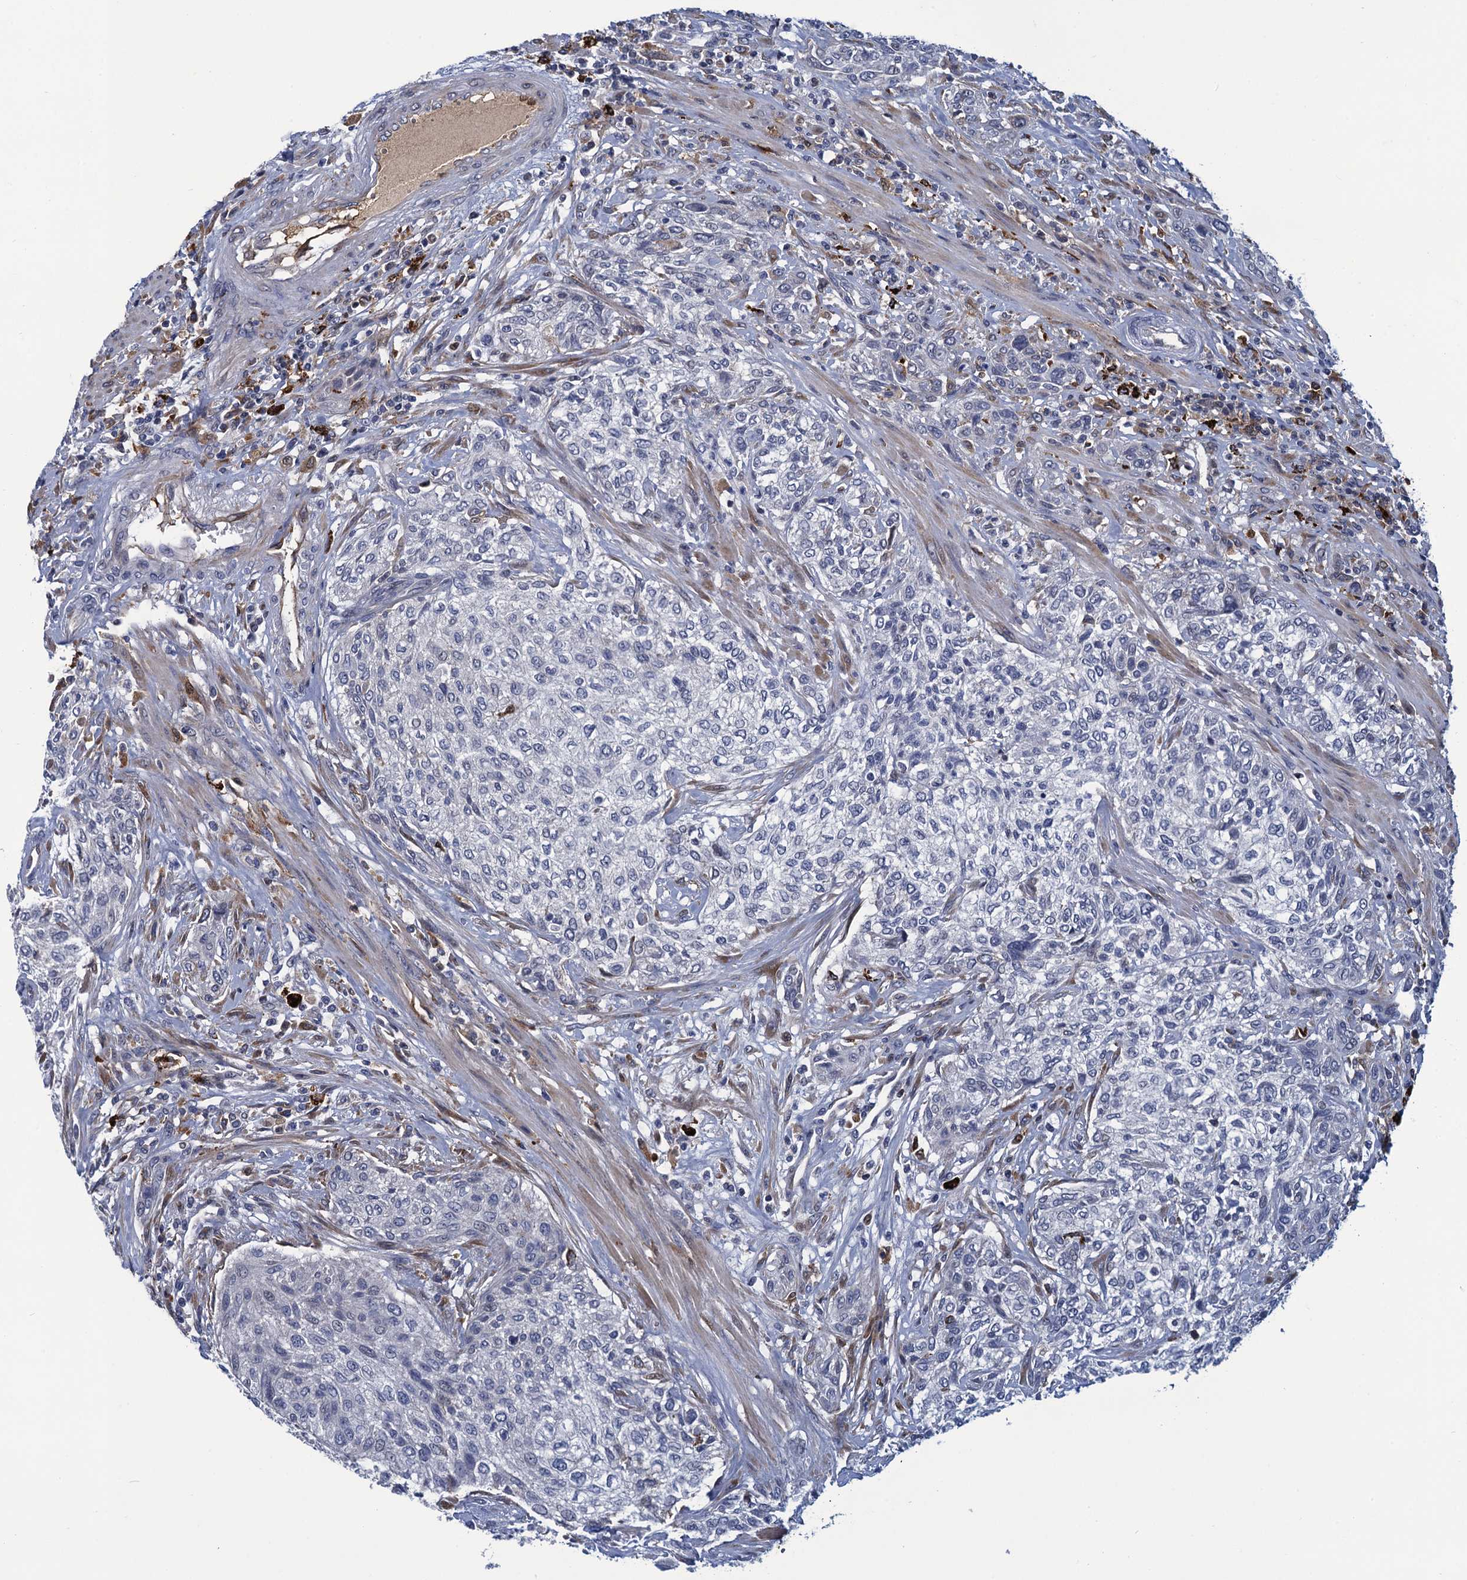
{"staining": {"intensity": "negative", "quantity": "none", "location": "none"}, "tissue": "urothelial cancer", "cell_type": "Tumor cells", "image_type": "cancer", "snomed": [{"axis": "morphology", "description": "Normal tissue, NOS"}, {"axis": "morphology", "description": "Urothelial carcinoma, NOS"}, {"axis": "topography", "description": "Urinary bladder"}, {"axis": "topography", "description": "Peripheral nerve tissue"}], "caption": "Immunohistochemistry (IHC) histopathology image of neoplastic tissue: human urothelial cancer stained with DAB displays no significant protein expression in tumor cells.", "gene": "DNHD1", "patient": {"sex": "male", "age": 35}}